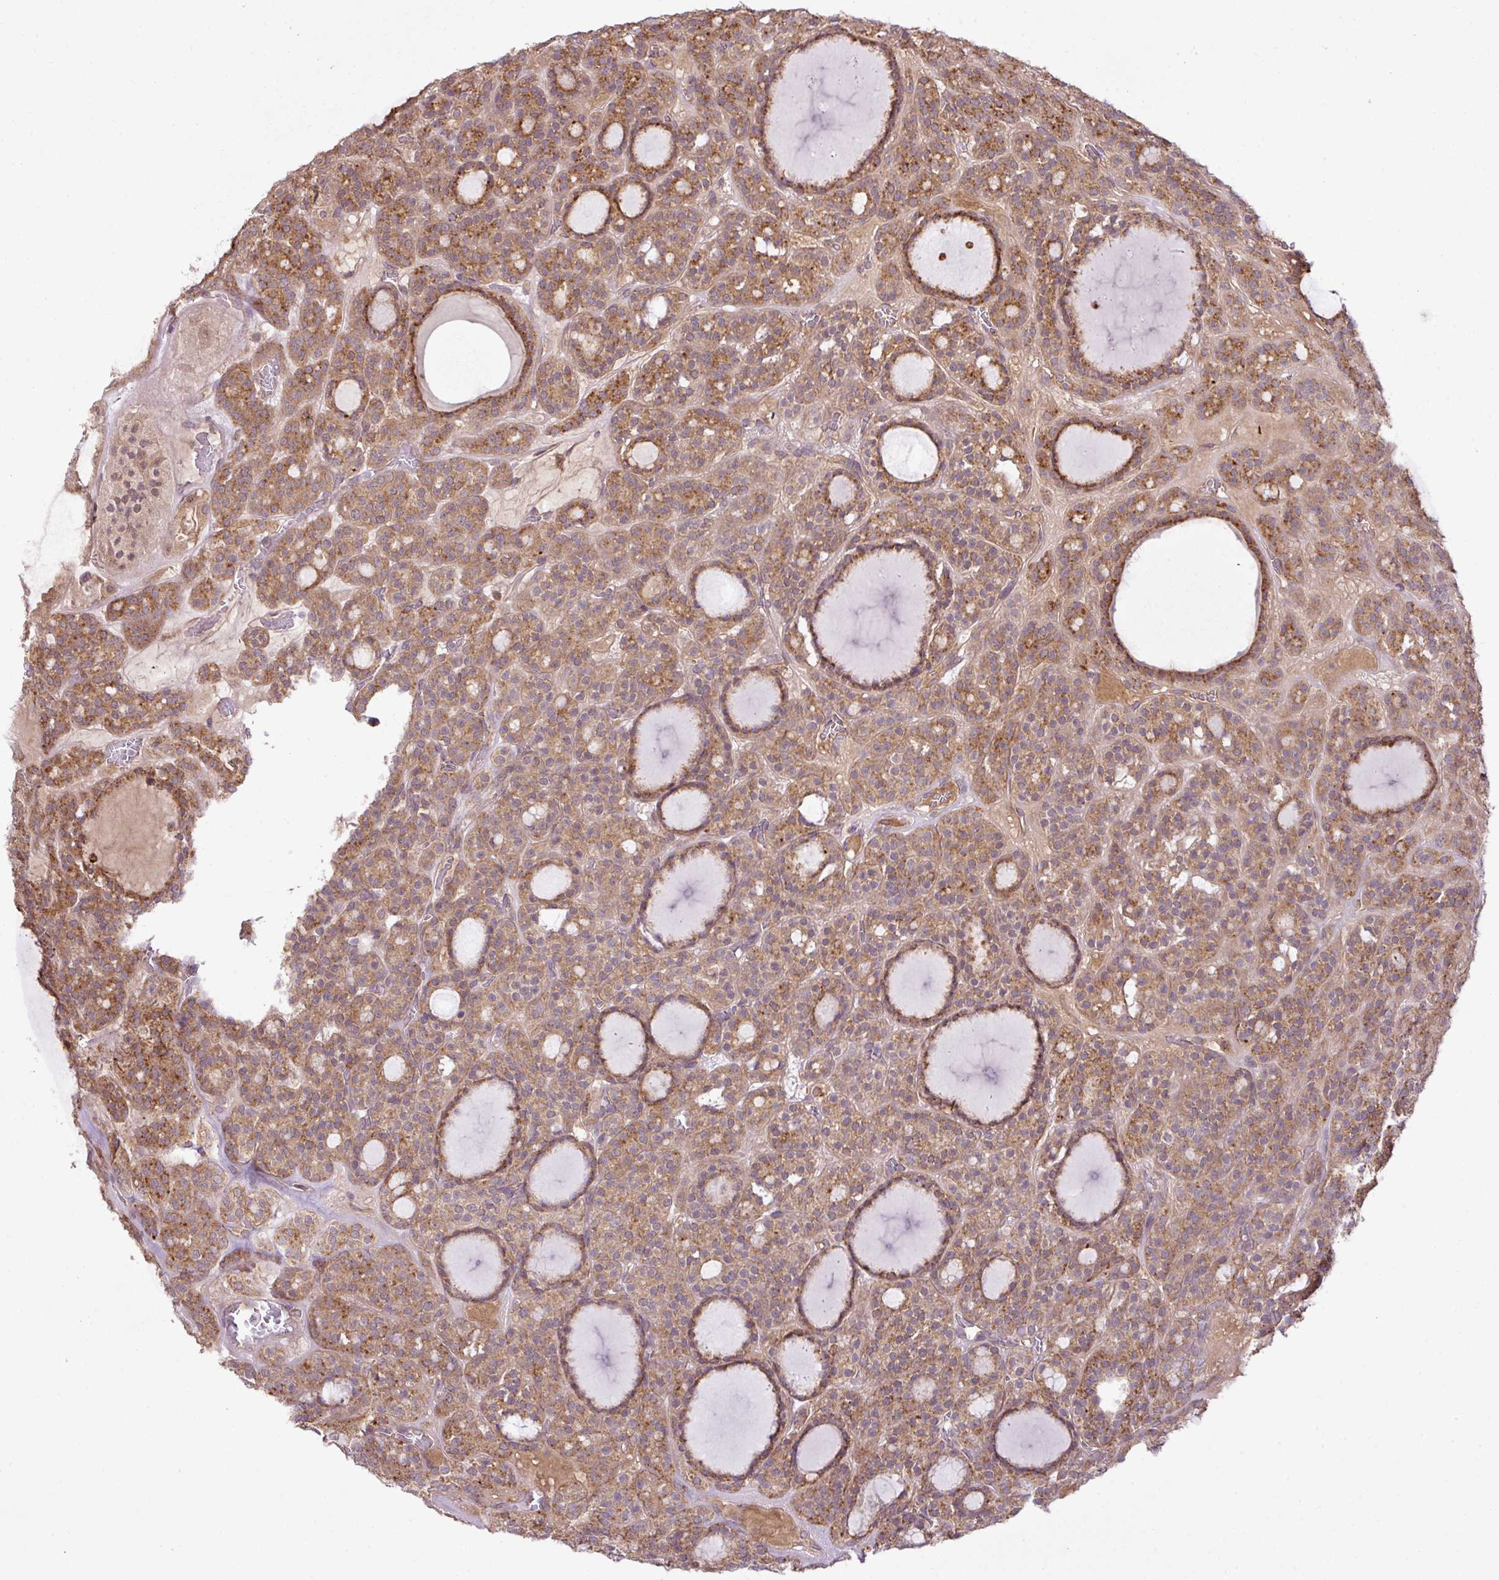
{"staining": {"intensity": "moderate", "quantity": ">75%", "location": "cytoplasmic/membranous"}, "tissue": "thyroid cancer", "cell_type": "Tumor cells", "image_type": "cancer", "snomed": [{"axis": "morphology", "description": "Follicular adenoma carcinoma, NOS"}, {"axis": "topography", "description": "Thyroid gland"}], "caption": "Thyroid cancer (follicular adenoma carcinoma) stained with DAB immunohistochemistry (IHC) exhibits medium levels of moderate cytoplasmic/membranous expression in about >75% of tumor cells. The protein of interest is stained brown, and the nuclei are stained in blue (DAB IHC with brightfield microscopy, high magnification).", "gene": "DNAAF4", "patient": {"sex": "female", "age": 63}}